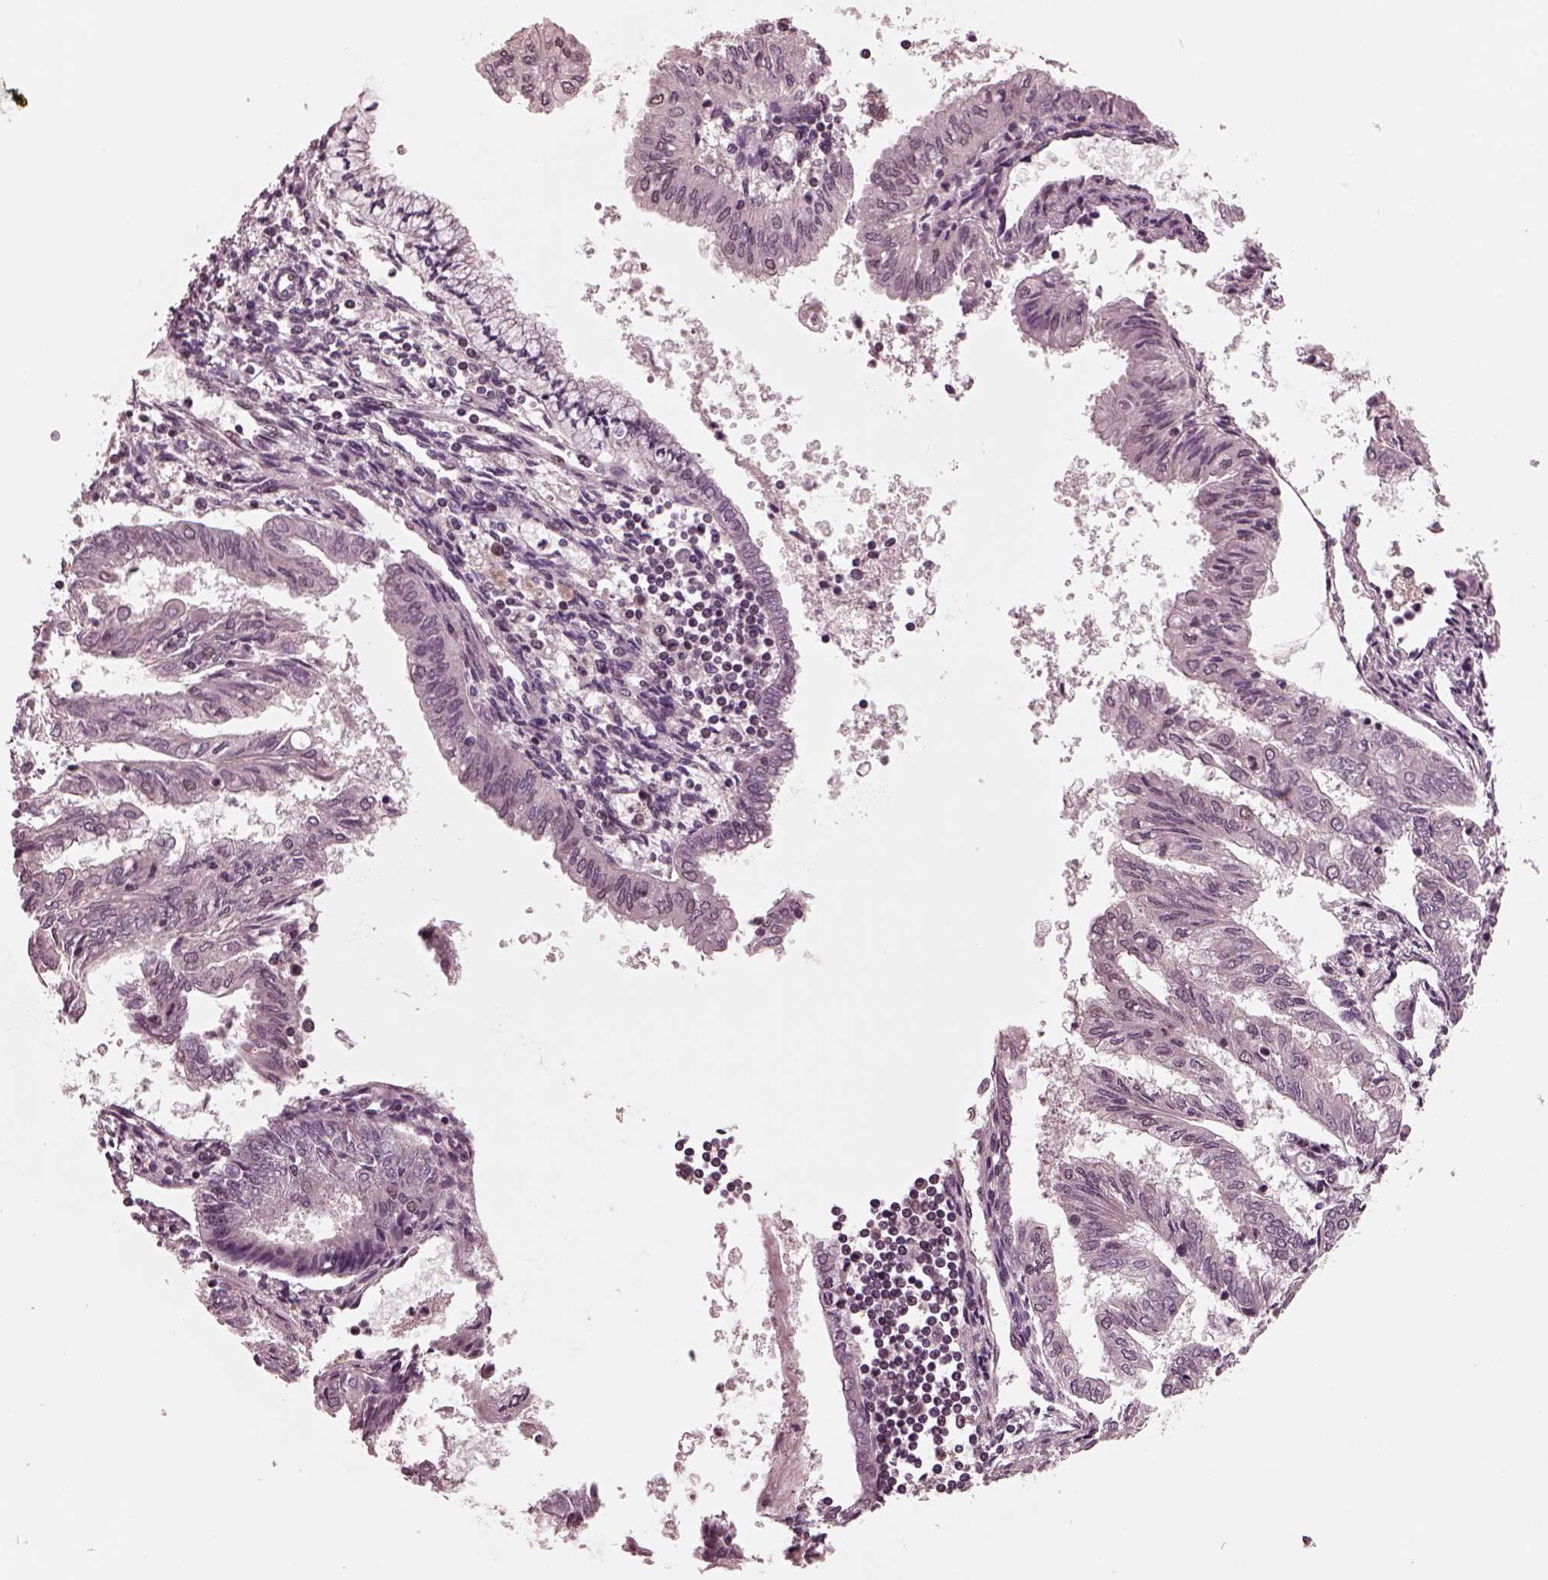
{"staining": {"intensity": "negative", "quantity": "none", "location": "none"}, "tissue": "endometrial cancer", "cell_type": "Tumor cells", "image_type": "cancer", "snomed": [{"axis": "morphology", "description": "Adenocarcinoma, NOS"}, {"axis": "topography", "description": "Endometrium"}], "caption": "IHC micrograph of neoplastic tissue: endometrial cancer stained with DAB displays no significant protein expression in tumor cells.", "gene": "NAP1L5", "patient": {"sex": "female", "age": 68}}